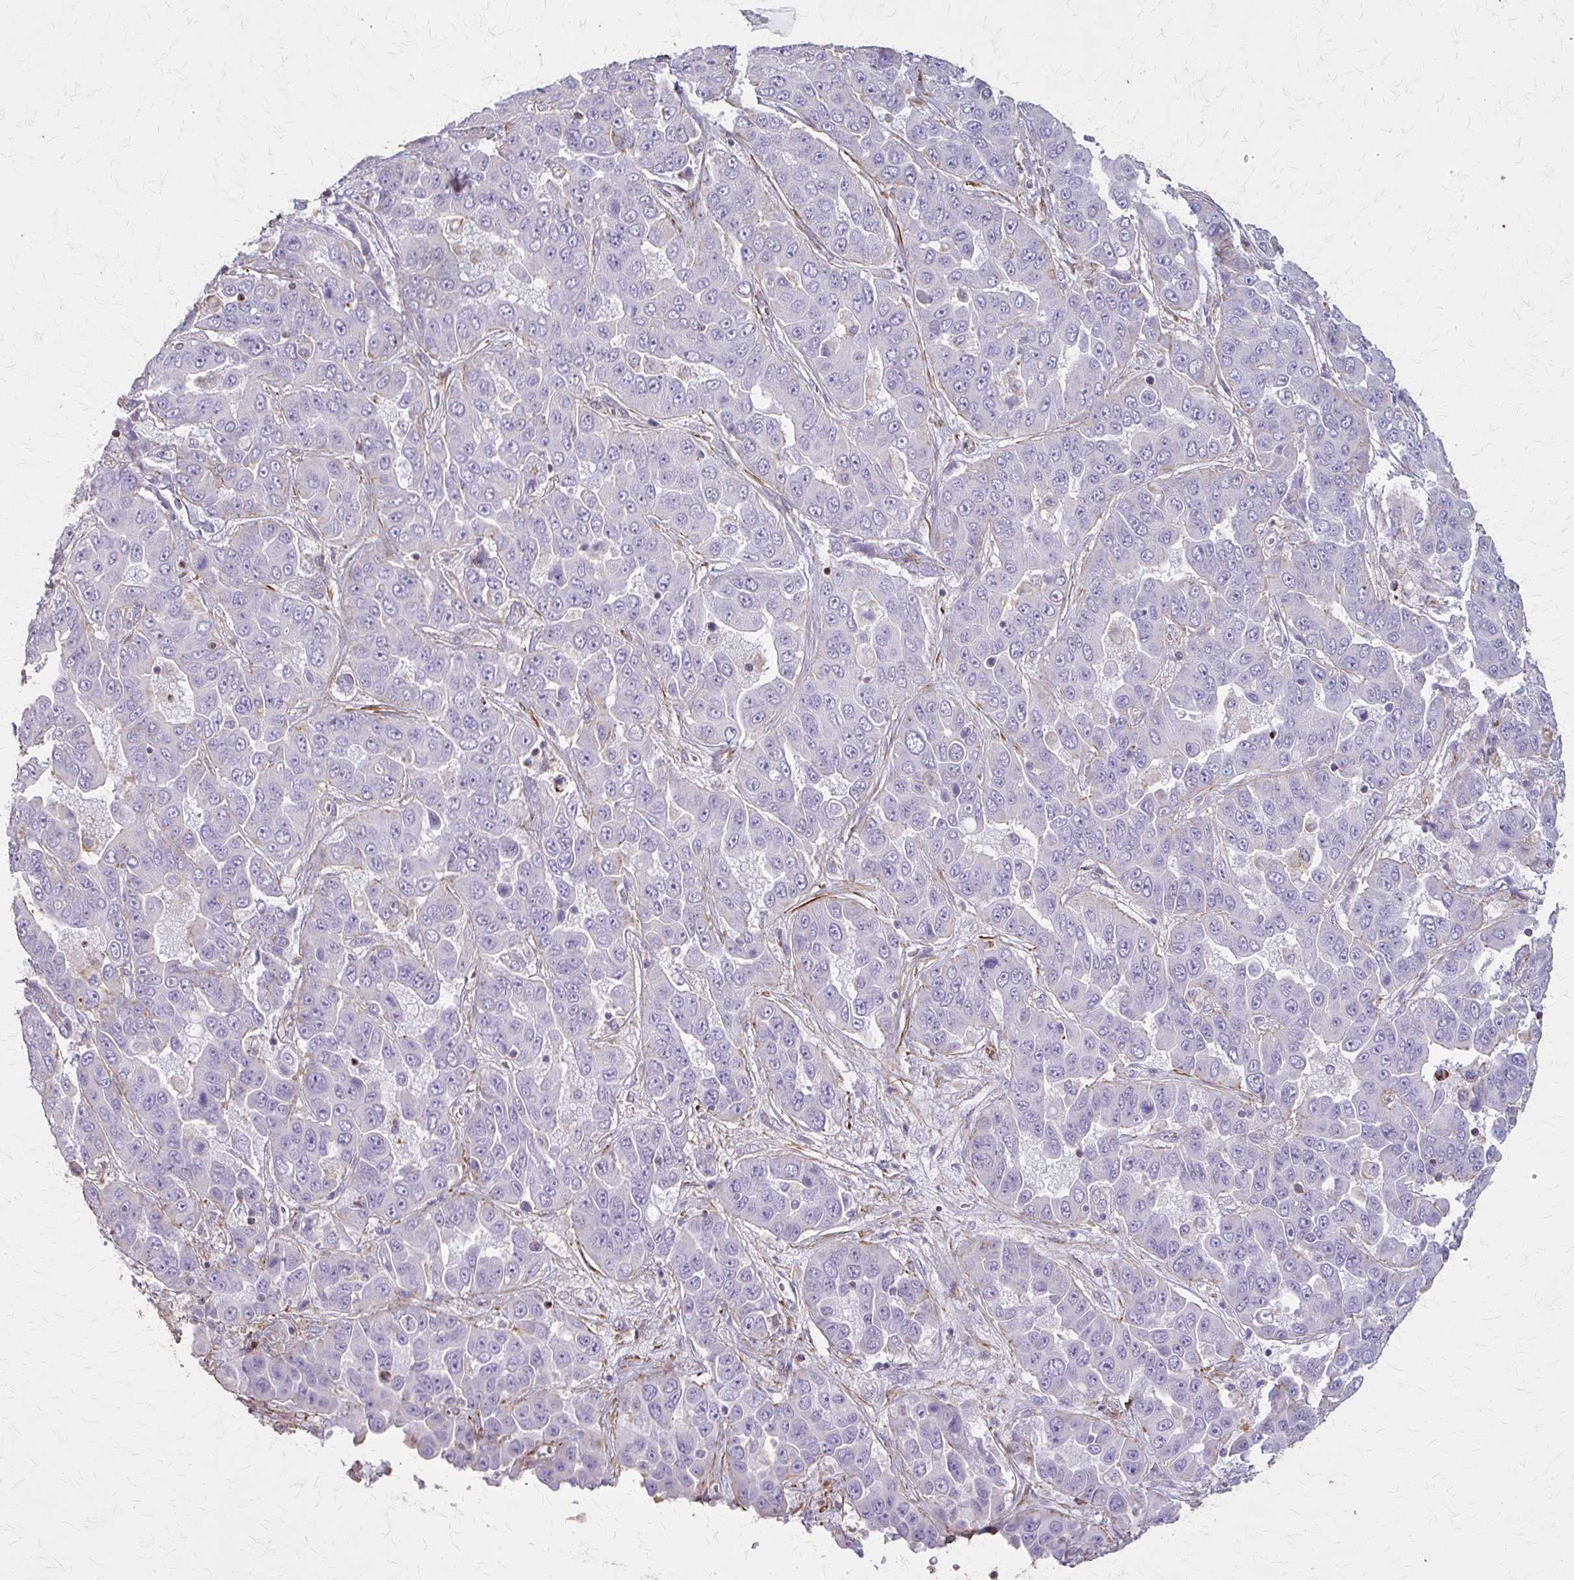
{"staining": {"intensity": "negative", "quantity": "none", "location": "none"}, "tissue": "liver cancer", "cell_type": "Tumor cells", "image_type": "cancer", "snomed": [{"axis": "morphology", "description": "Cholangiocarcinoma"}, {"axis": "topography", "description": "Liver"}], "caption": "Protein analysis of liver cholangiocarcinoma displays no significant expression in tumor cells. (Stains: DAB immunohistochemistry (IHC) with hematoxylin counter stain, Microscopy: brightfield microscopy at high magnification).", "gene": "TENM4", "patient": {"sex": "female", "age": 52}}